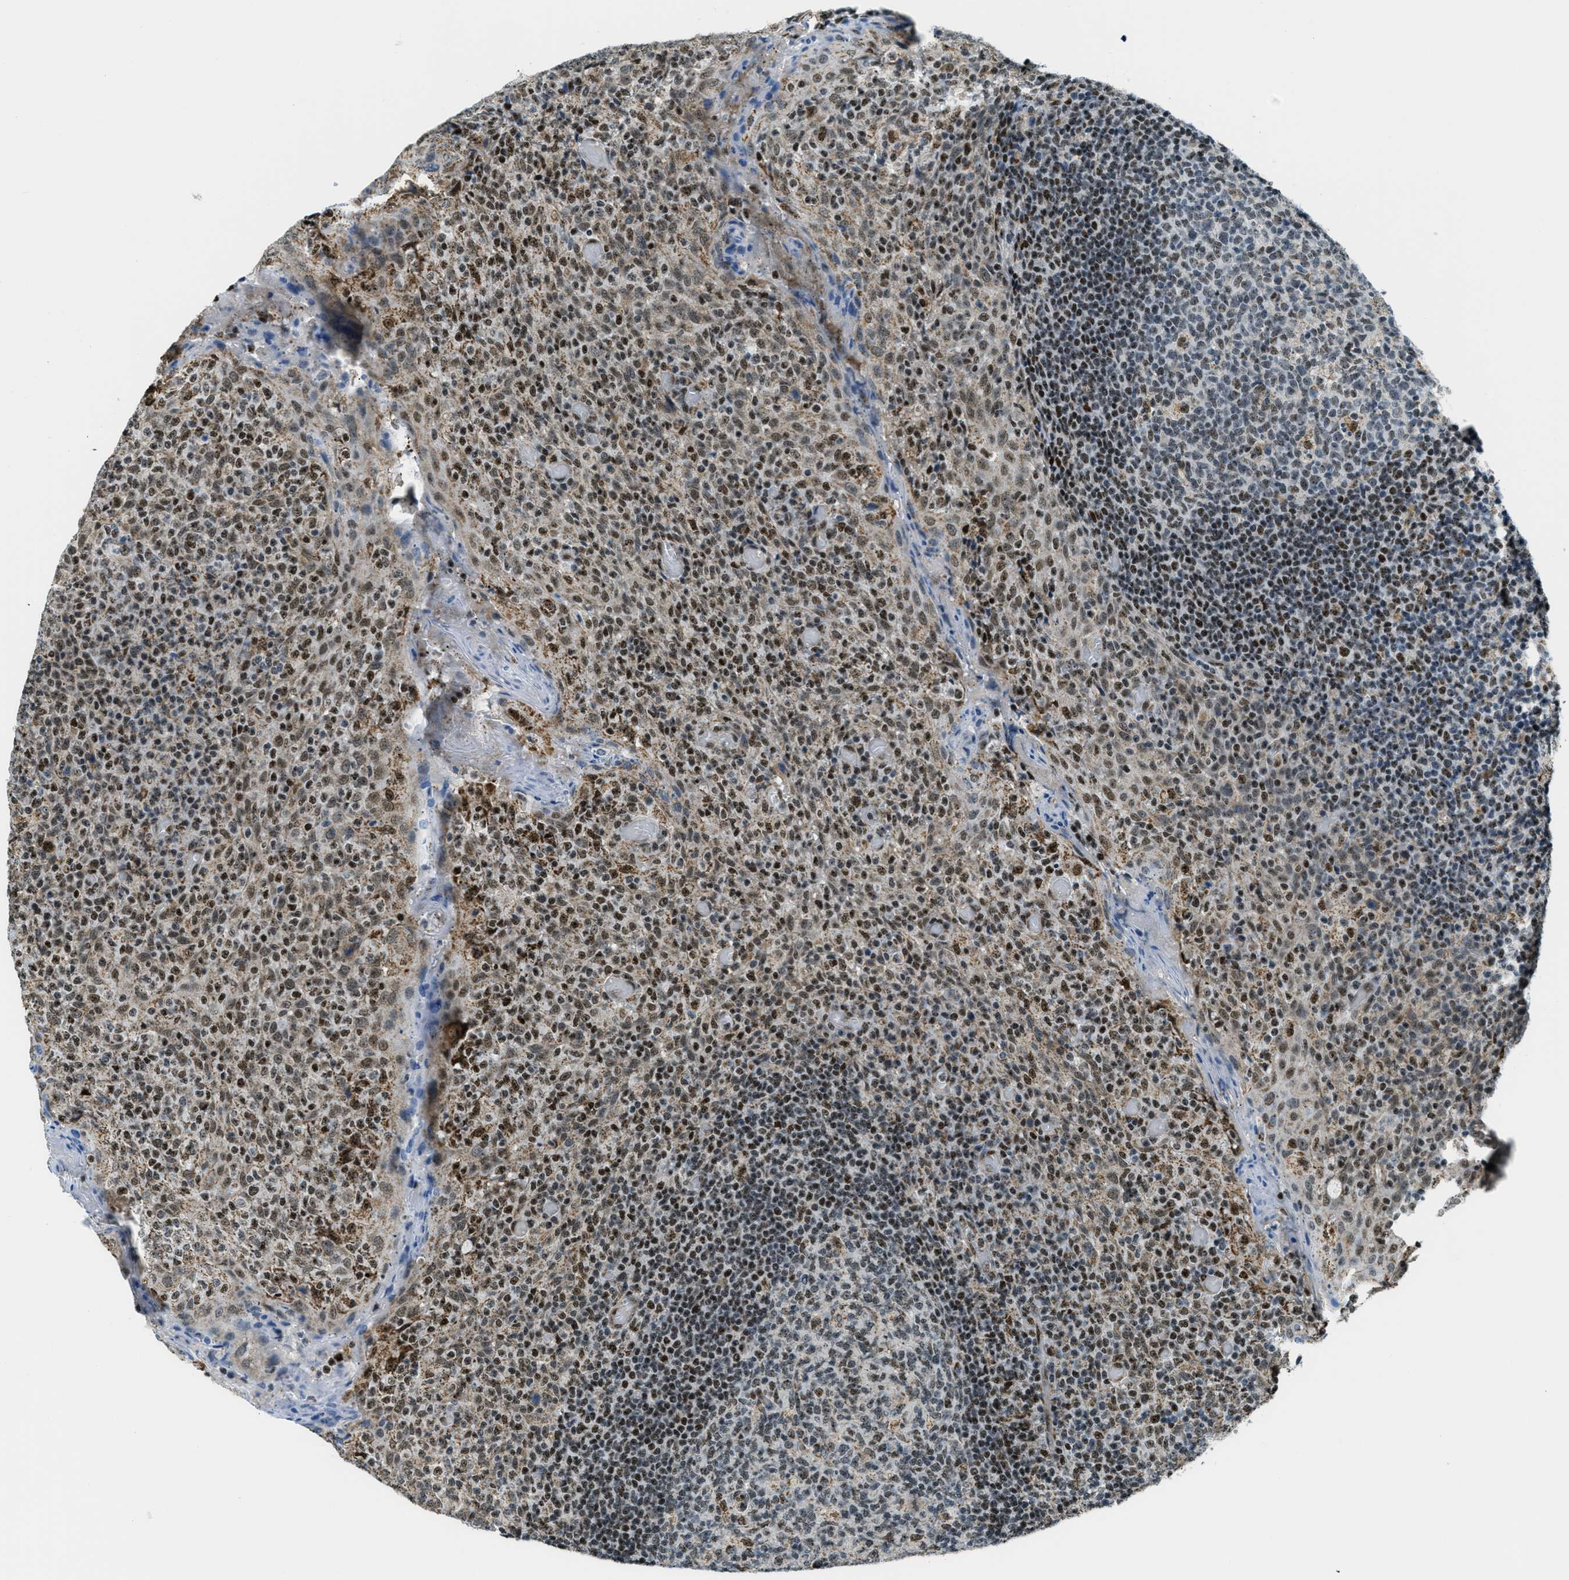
{"staining": {"intensity": "moderate", "quantity": "<25%", "location": "nuclear"}, "tissue": "tonsil", "cell_type": "Germinal center cells", "image_type": "normal", "snomed": [{"axis": "morphology", "description": "Normal tissue, NOS"}, {"axis": "topography", "description": "Tonsil"}], "caption": "Unremarkable tonsil exhibits moderate nuclear expression in approximately <25% of germinal center cells The staining is performed using DAB (3,3'-diaminobenzidine) brown chromogen to label protein expression. The nuclei are counter-stained blue using hematoxylin..", "gene": "SP100", "patient": {"sex": "female", "age": 19}}